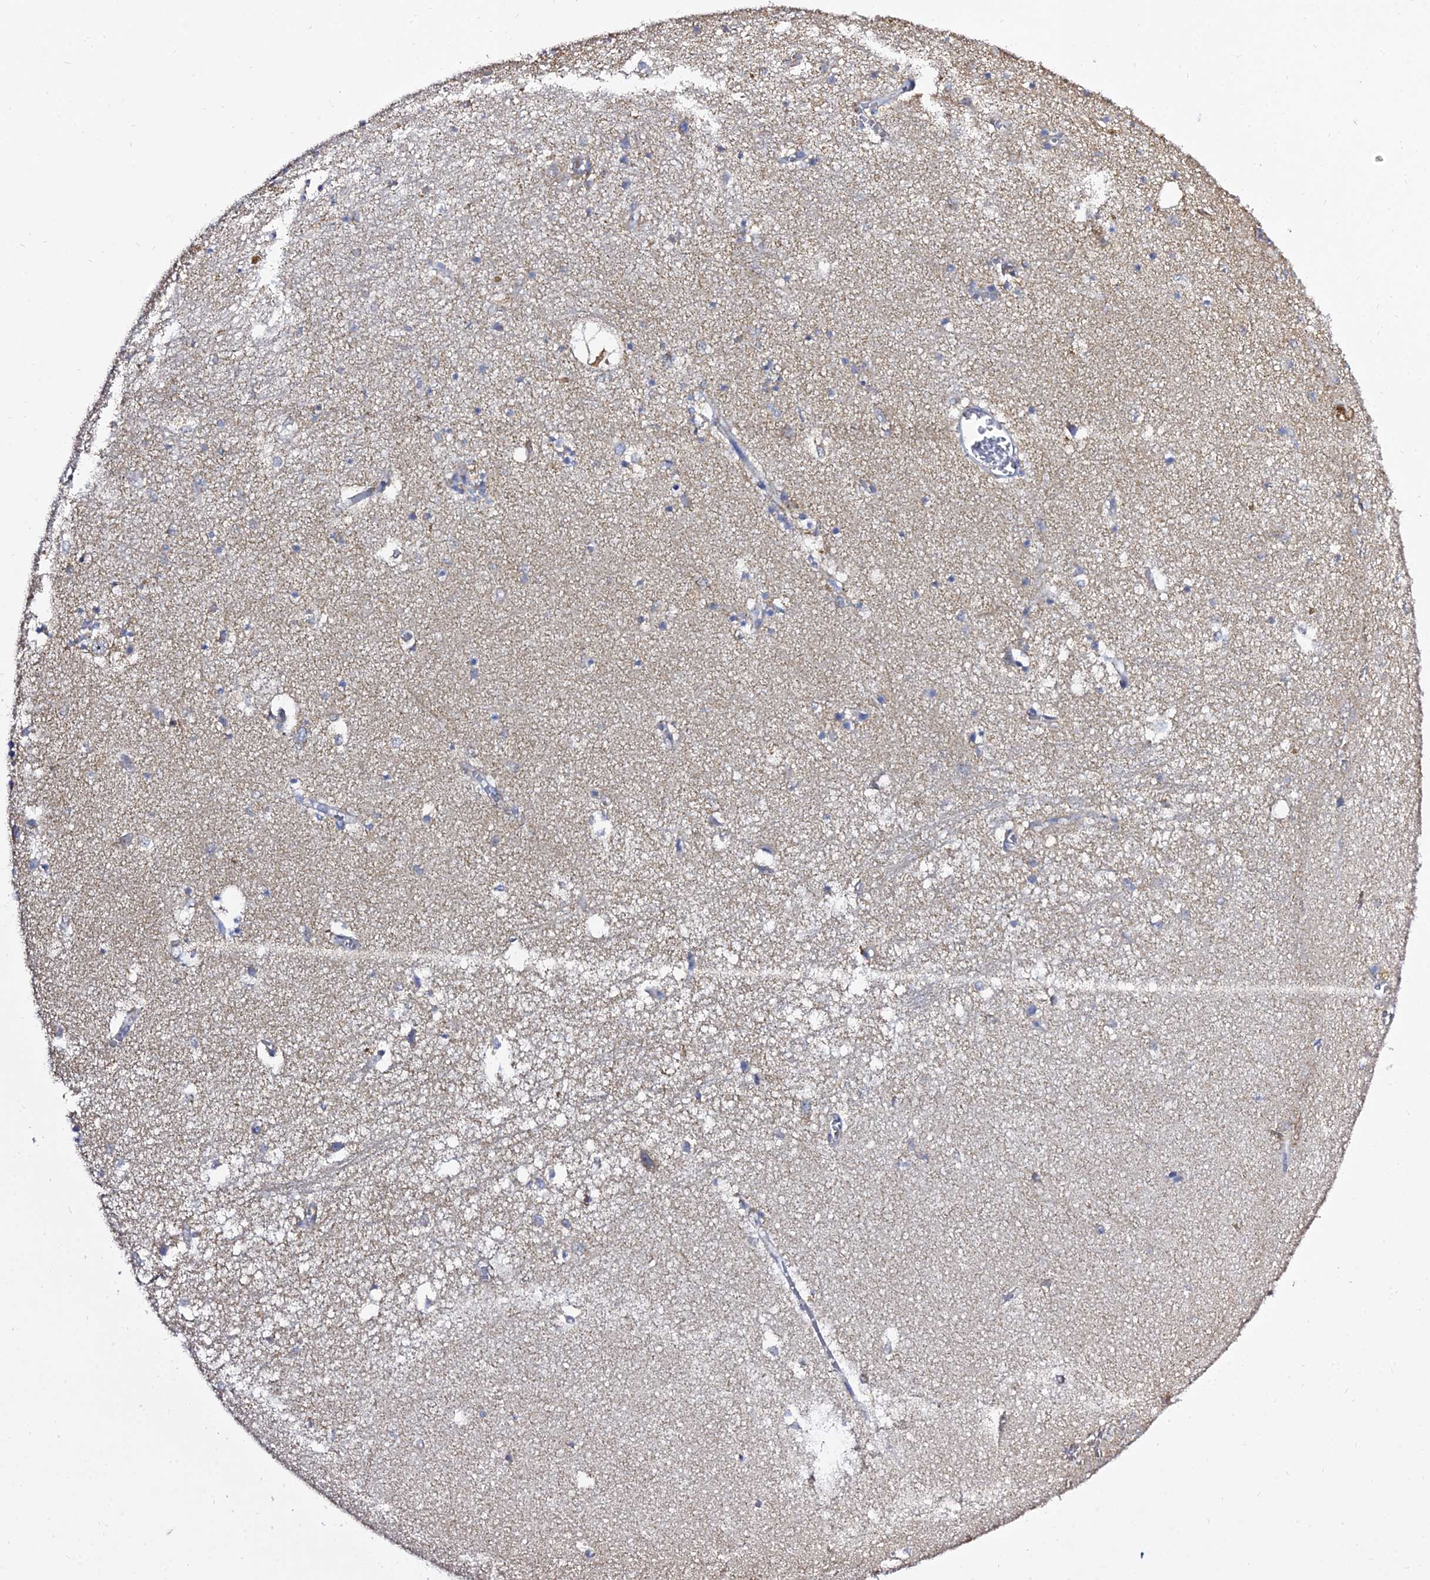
{"staining": {"intensity": "negative", "quantity": "none", "location": "none"}, "tissue": "hippocampus", "cell_type": "Glial cells", "image_type": "normal", "snomed": [{"axis": "morphology", "description": "Normal tissue, NOS"}, {"axis": "topography", "description": "Hippocampus"}], "caption": "High magnification brightfield microscopy of normal hippocampus stained with DAB (brown) and counterstained with hematoxylin (blue): glial cells show no significant expression. (Immunohistochemistry, brightfield microscopy, high magnification).", "gene": "TYW5", "patient": {"sex": "female", "age": 64}}